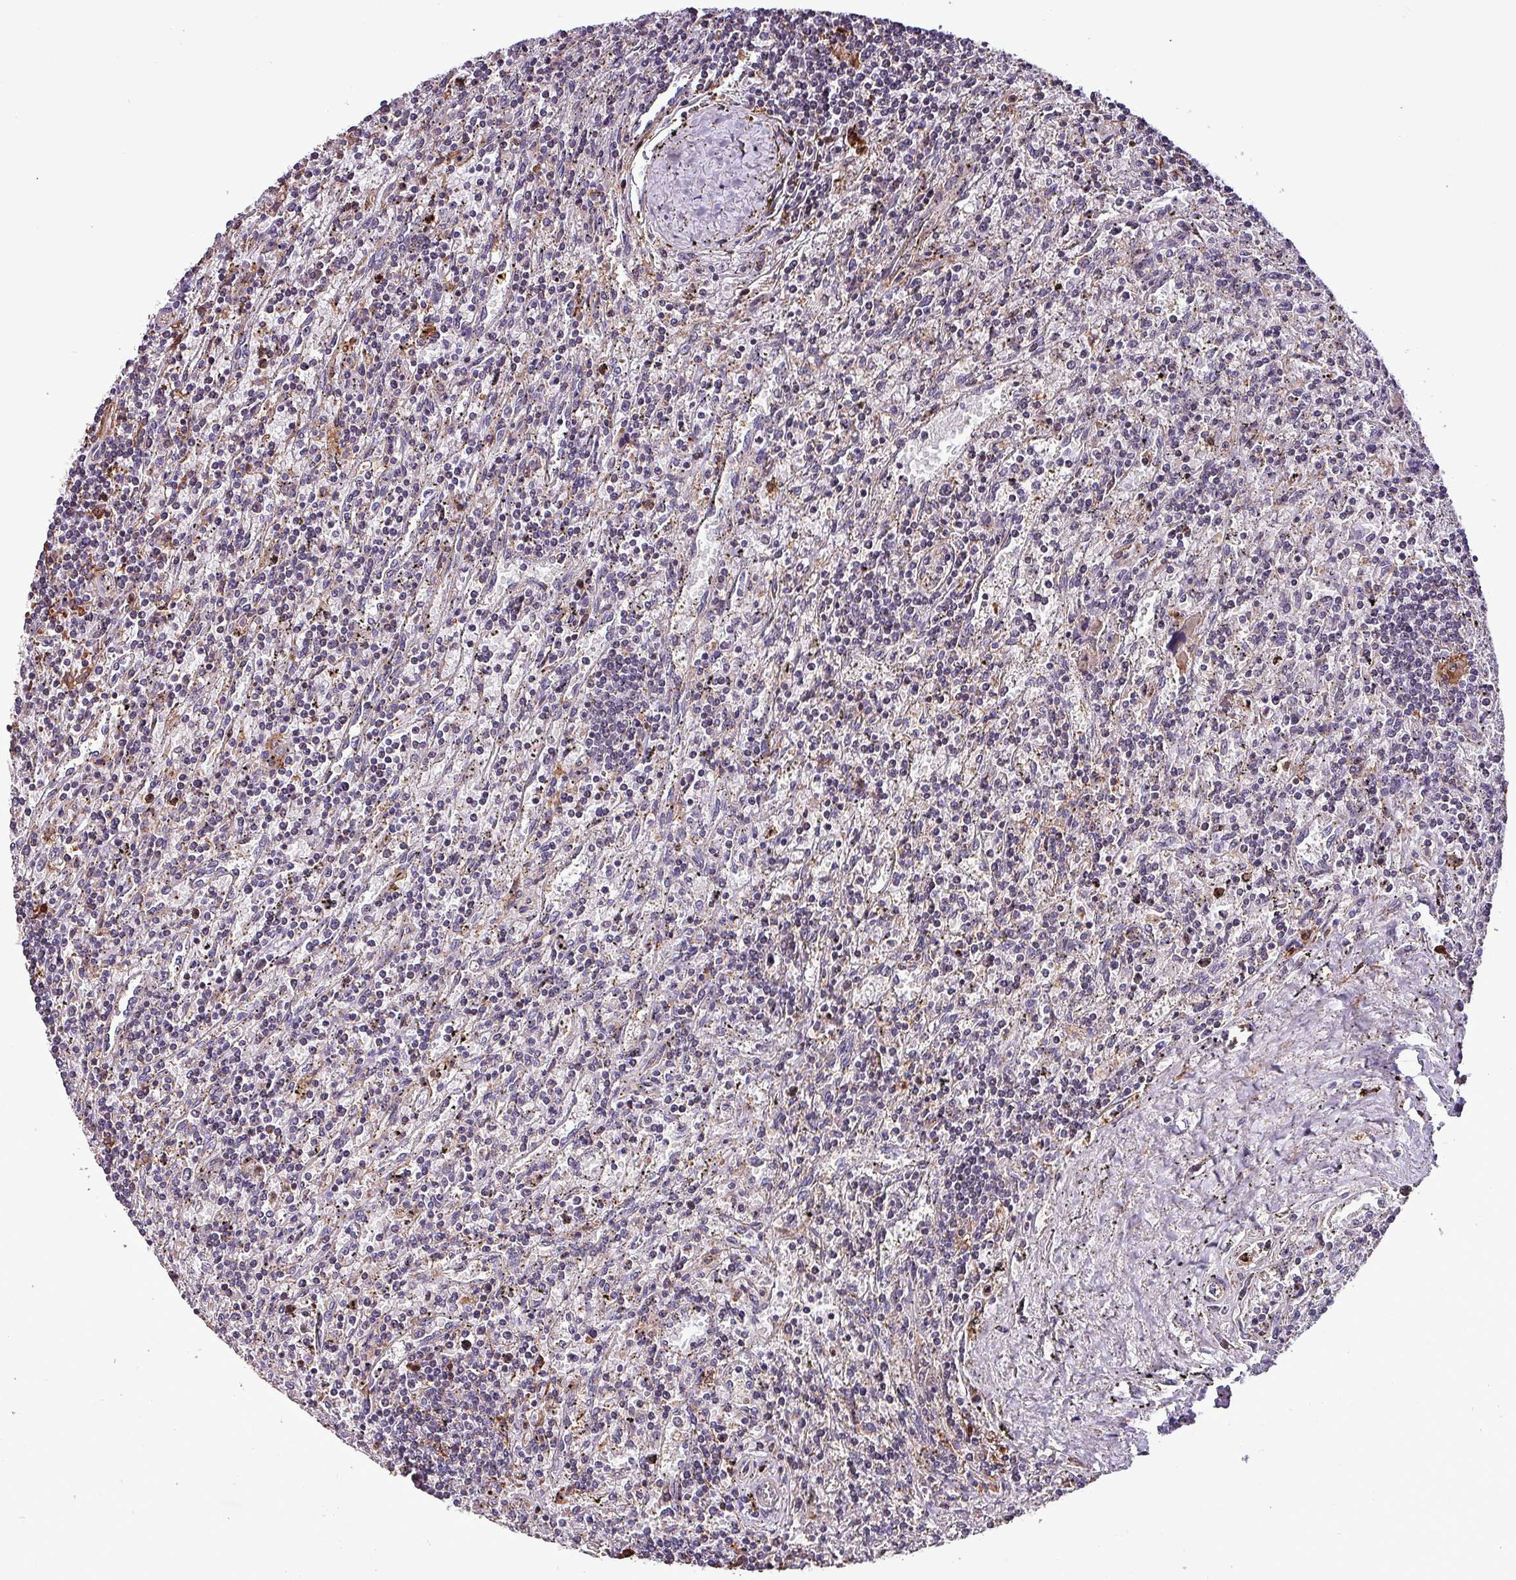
{"staining": {"intensity": "negative", "quantity": "none", "location": "none"}, "tissue": "lymphoma", "cell_type": "Tumor cells", "image_type": "cancer", "snomed": [{"axis": "morphology", "description": "Malignant lymphoma, non-Hodgkin's type, Low grade"}, {"axis": "topography", "description": "Spleen"}], "caption": "DAB (3,3'-diaminobenzidine) immunohistochemical staining of human lymphoma exhibits no significant expression in tumor cells.", "gene": "SCIN", "patient": {"sex": "male", "age": 76}}